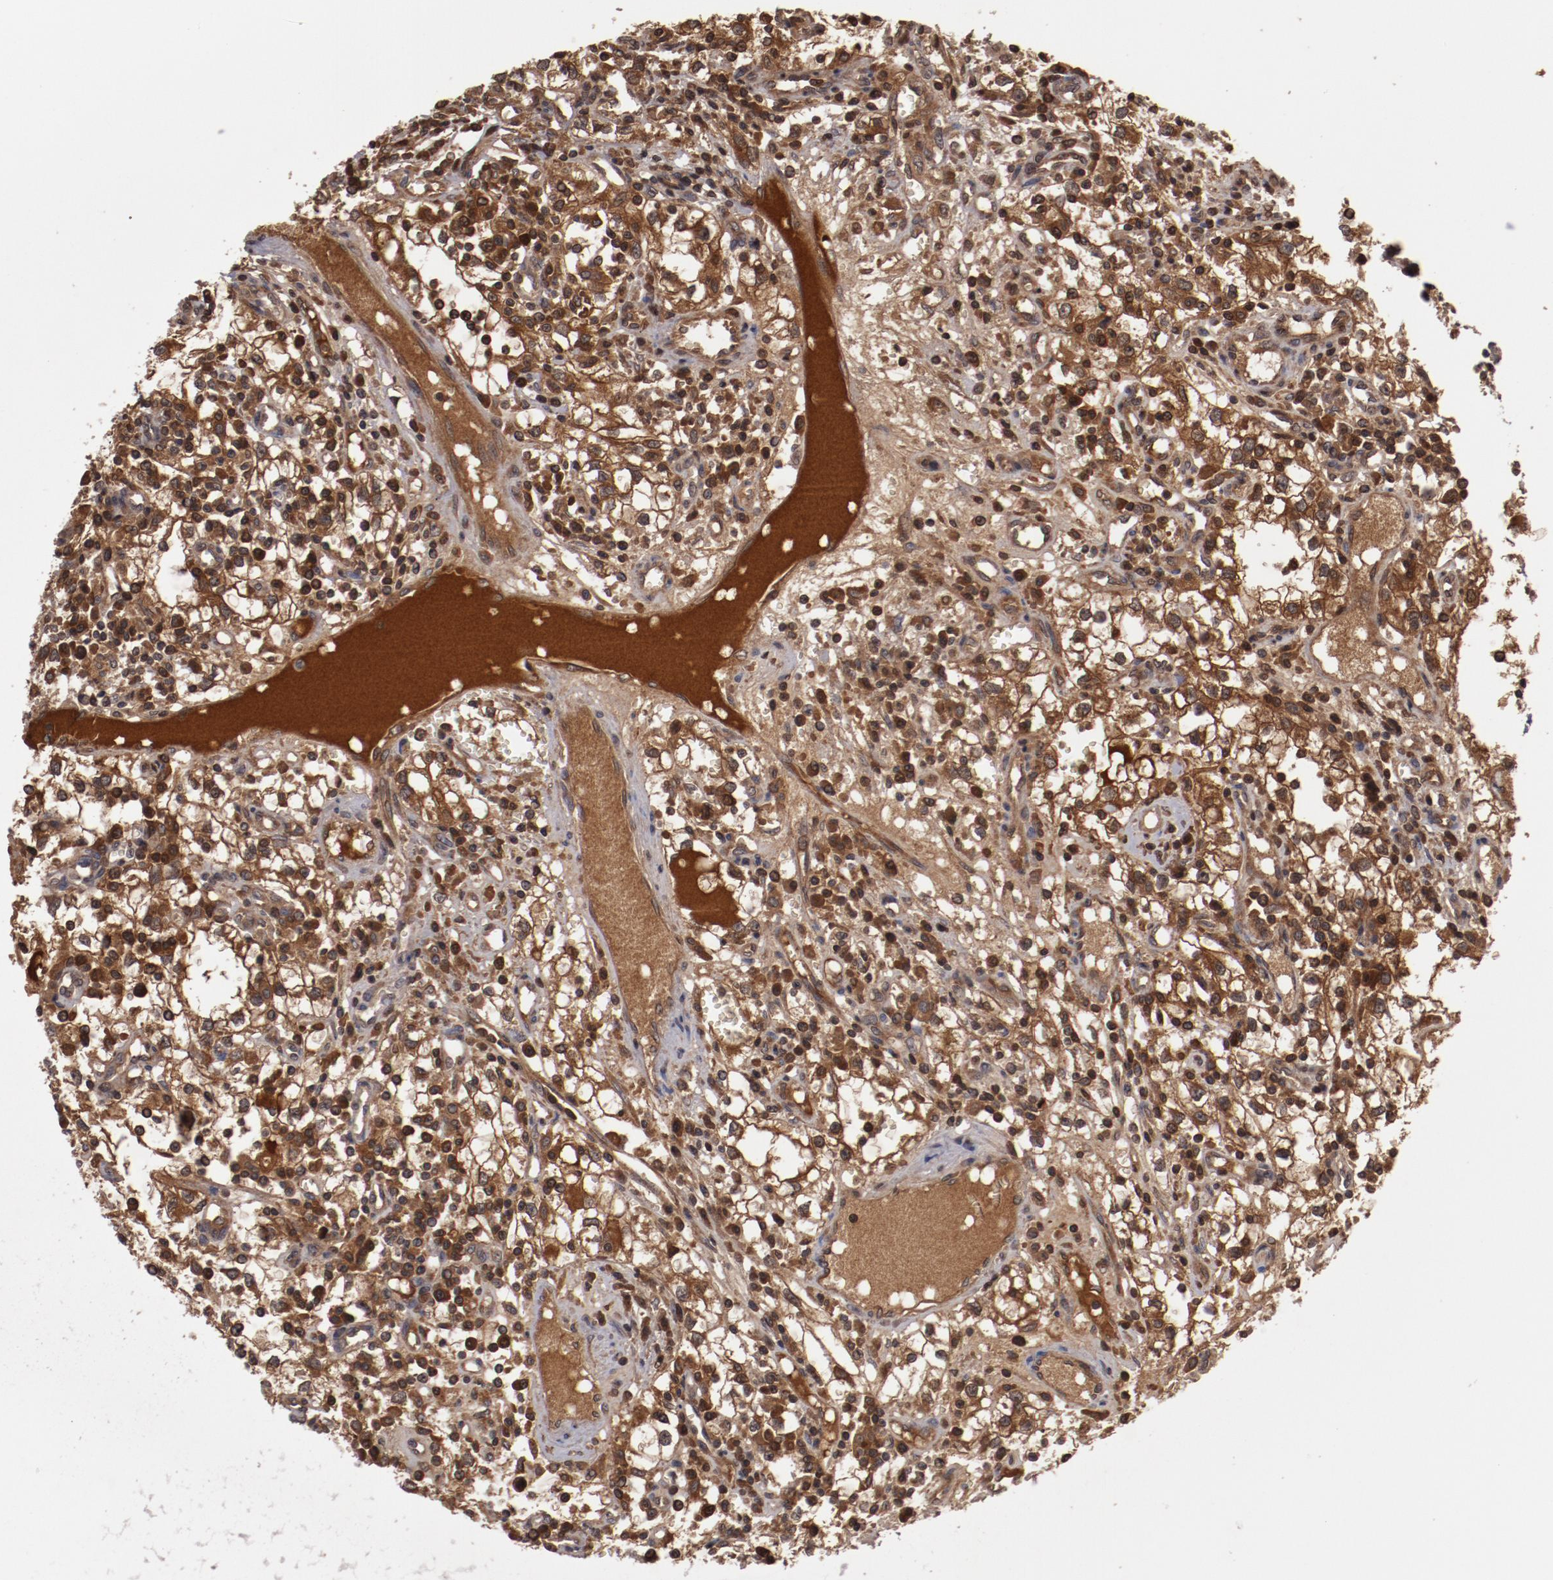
{"staining": {"intensity": "moderate", "quantity": ">75%", "location": "cytoplasmic/membranous,nuclear"}, "tissue": "renal cancer", "cell_type": "Tumor cells", "image_type": "cancer", "snomed": [{"axis": "morphology", "description": "Adenocarcinoma, NOS"}, {"axis": "topography", "description": "Kidney"}], "caption": "A brown stain highlights moderate cytoplasmic/membranous and nuclear positivity of a protein in renal adenocarcinoma tumor cells. (brown staining indicates protein expression, while blue staining denotes nuclei).", "gene": "SERPINA7", "patient": {"sex": "male", "age": 82}}